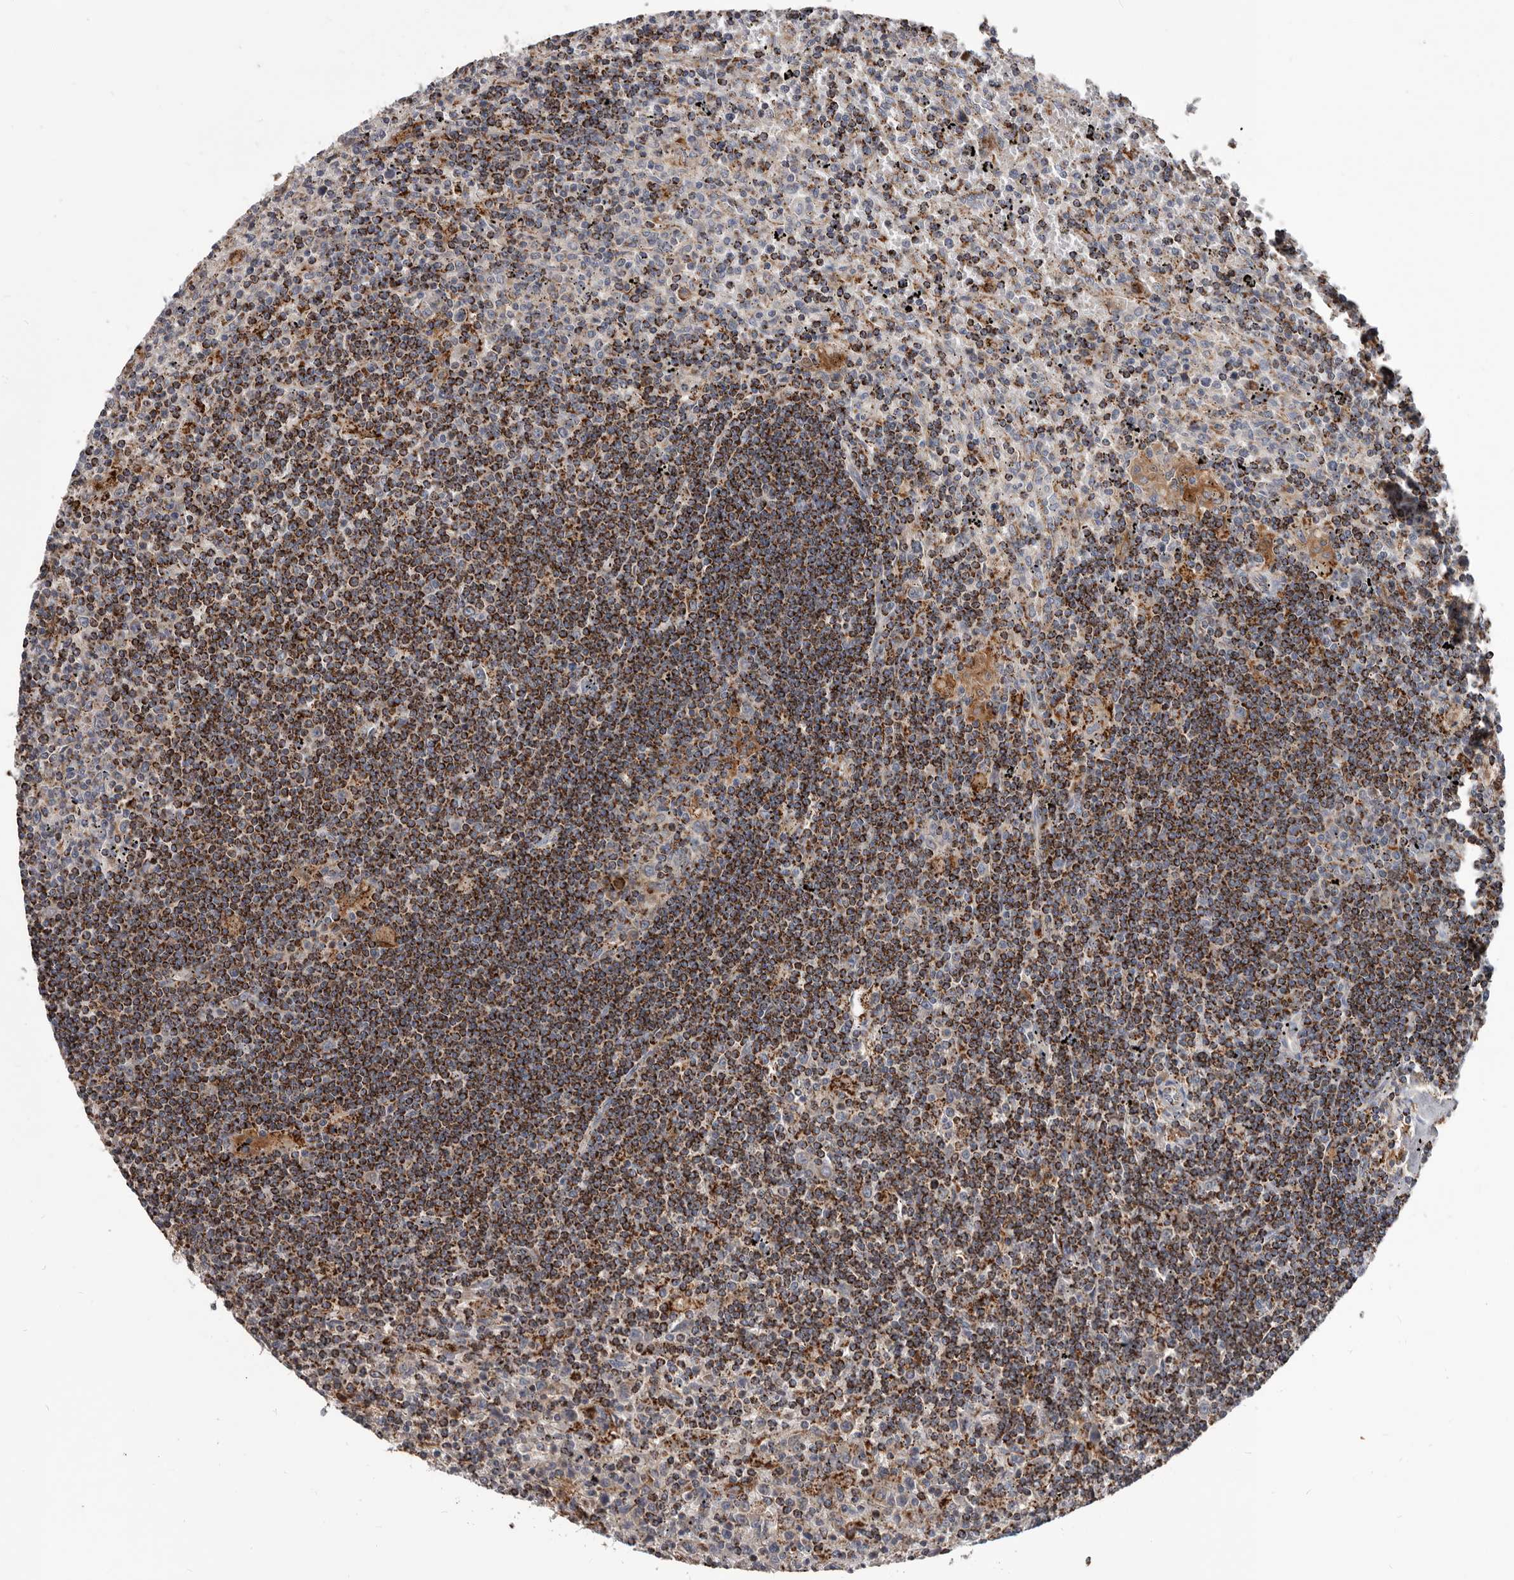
{"staining": {"intensity": "strong", "quantity": ">75%", "location": "cytoplasmic/membranous"}, "tissue": "lymphoma", "cell_type": "Tumor cells", "image_type": "cancer", "snomed": [{"axis": "morphology", "description": "Malignant lymphoma, non-Hodgkin's type, Low grade"}, {"axis": "topography", "description": "Spleen"}], "caption": "Protein staining demonstrates strong cytoplasmic/membranous staining in approximately >75% of tumor cells in low-grade malignant lymphoma, non-Hodgkin's type.", "gene": "ALDH5A1", "patient": {"sex": "male", "age": 76}}